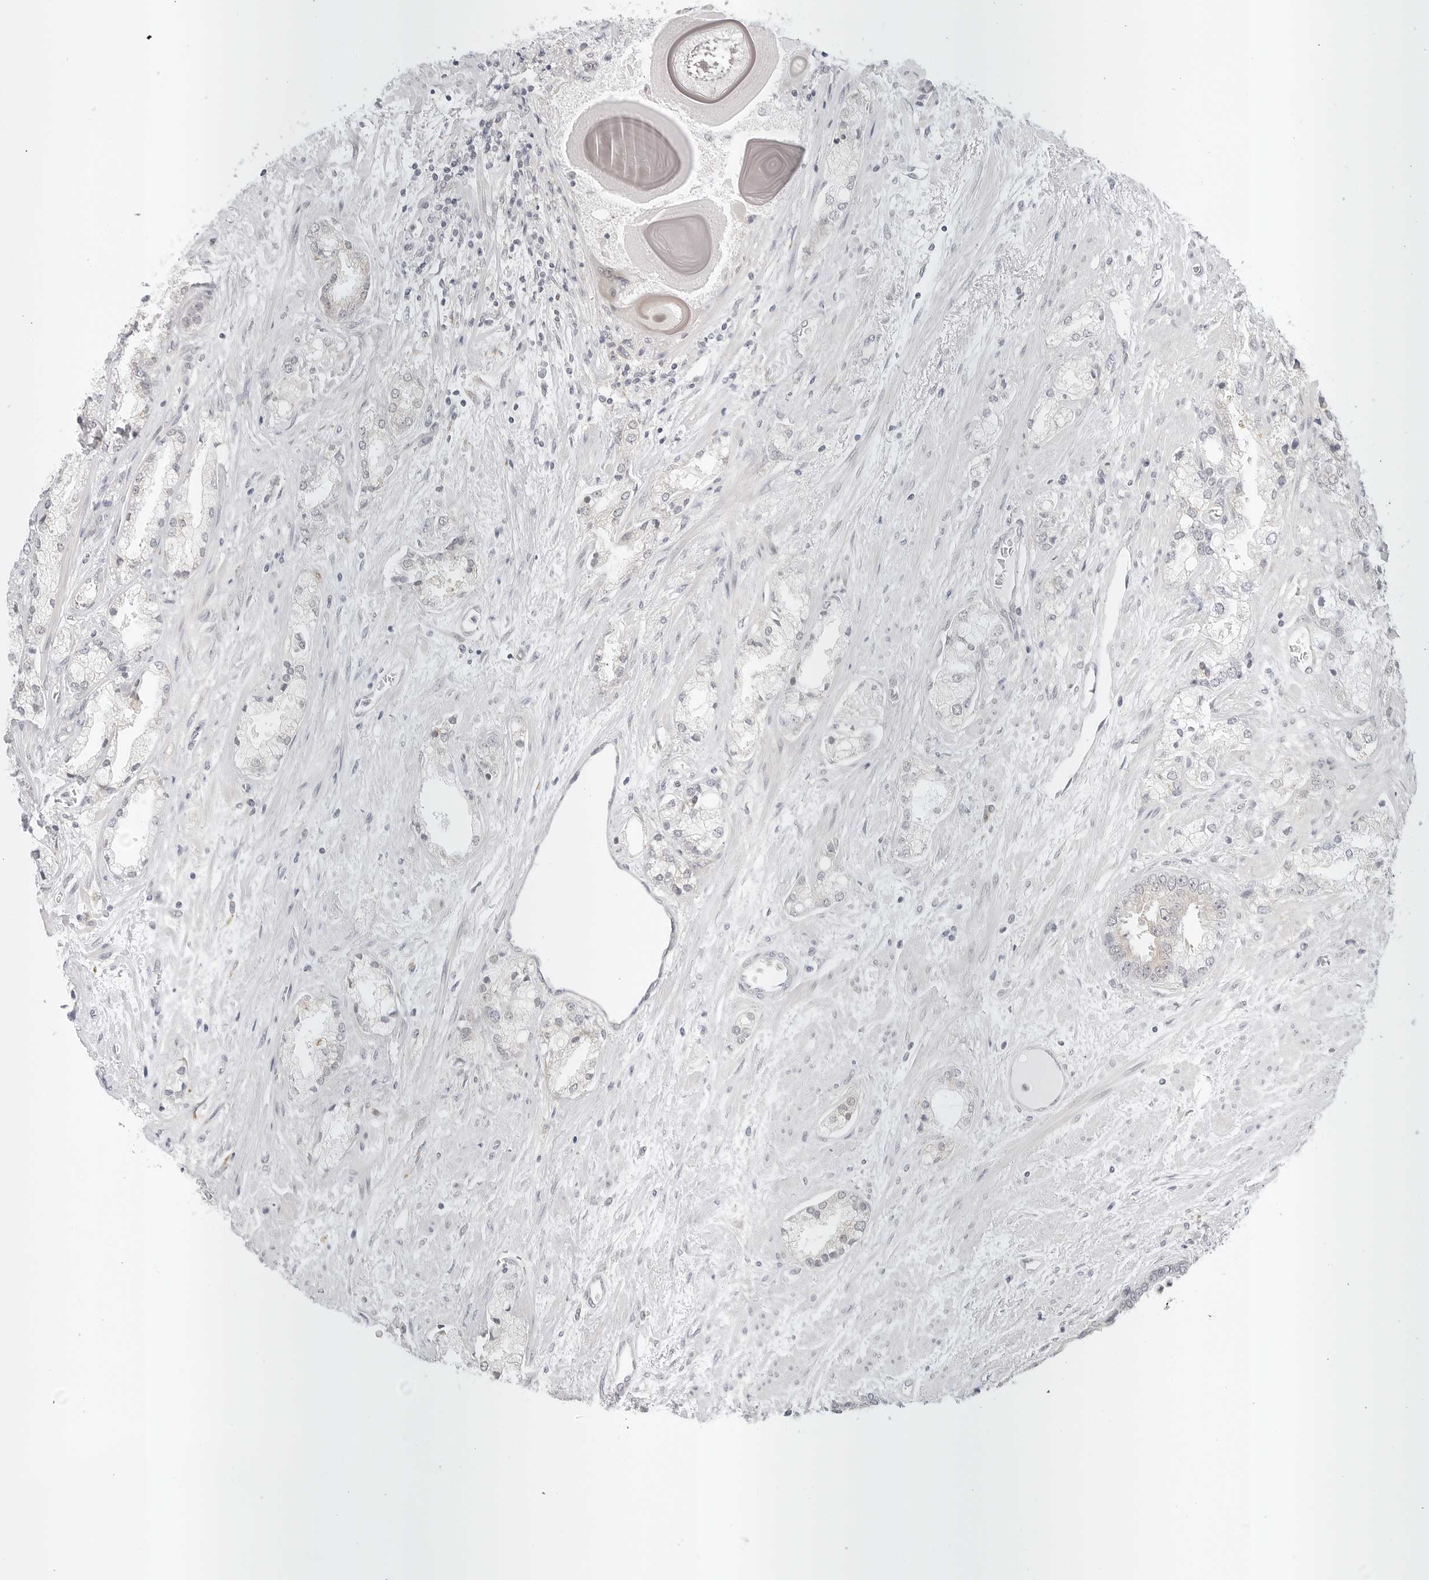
{"staining": {"intensity": "negative", "quantity": "none", "location": "none"}, "tissue": "prostate cancer", "cell_type": "Tumor cells", "image_type": "cancer", "snomed": [{"axis": "morphology", "description": "Adenocarcinoma, High grade"}, {"axis": "topography", "description": "Prostate"}], "caption": "A high-resolution image shows immunohistochemistry (IHC) staining of prostate cancer (high-grade adenocarcinoma), which exhibits no significant expression in tumor cells.", "gene": "TCP1", "patient": {"sex": "male", "age": 50}}